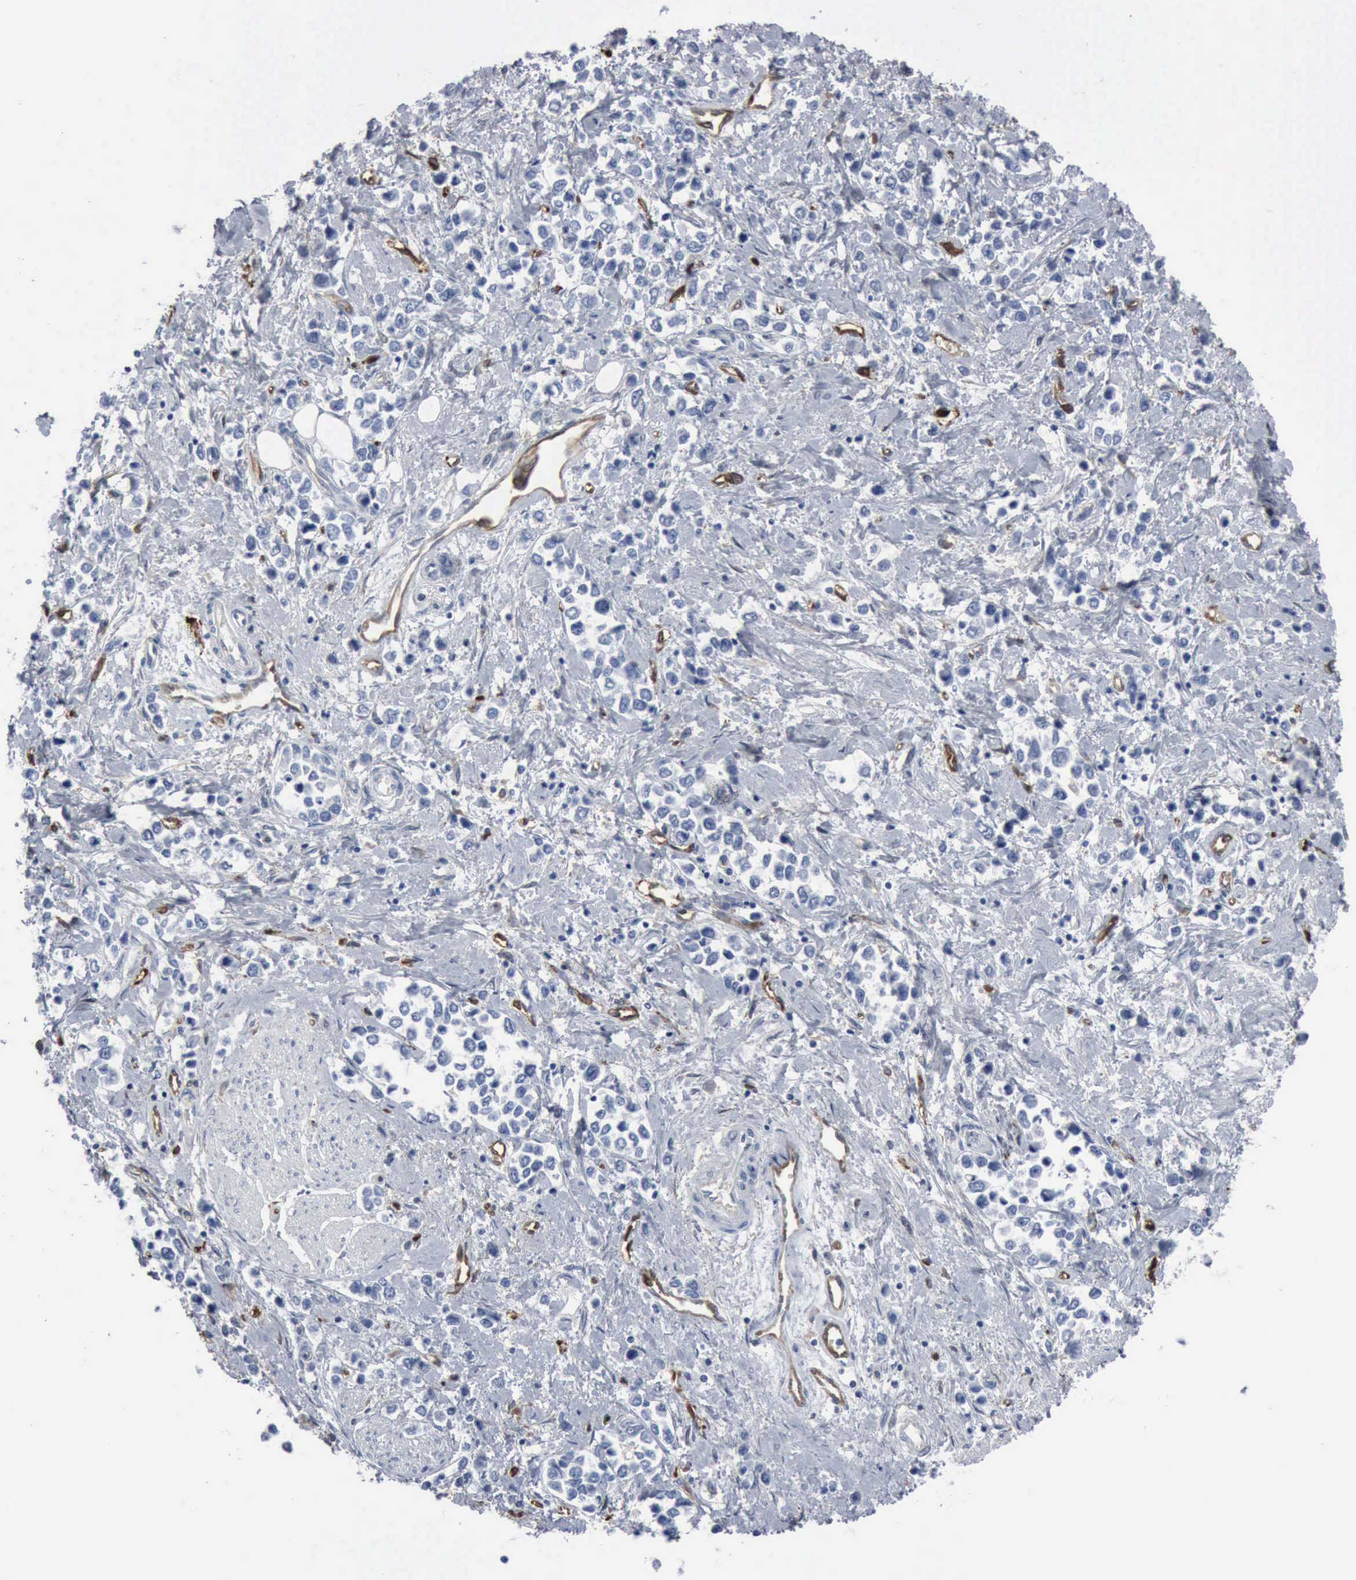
{"staining": {"intensity": "negative", "quantity": "none", "location": "none"}, "tissue": "stomach cancer", "cell_type": "Tumor cells", "image_type": "cancer", "snomed": [{"axis": "morphology", "description": "Adenocarcinoma, NOS"}, {"axis": "topography", "description": "Stomach, upper"}], "caption": "Tumor cells show no significant expression in stomach cancer (adenocarcinoma).", "gene": "FSCN1", "patient": {"sex": "male", "age": 76}}